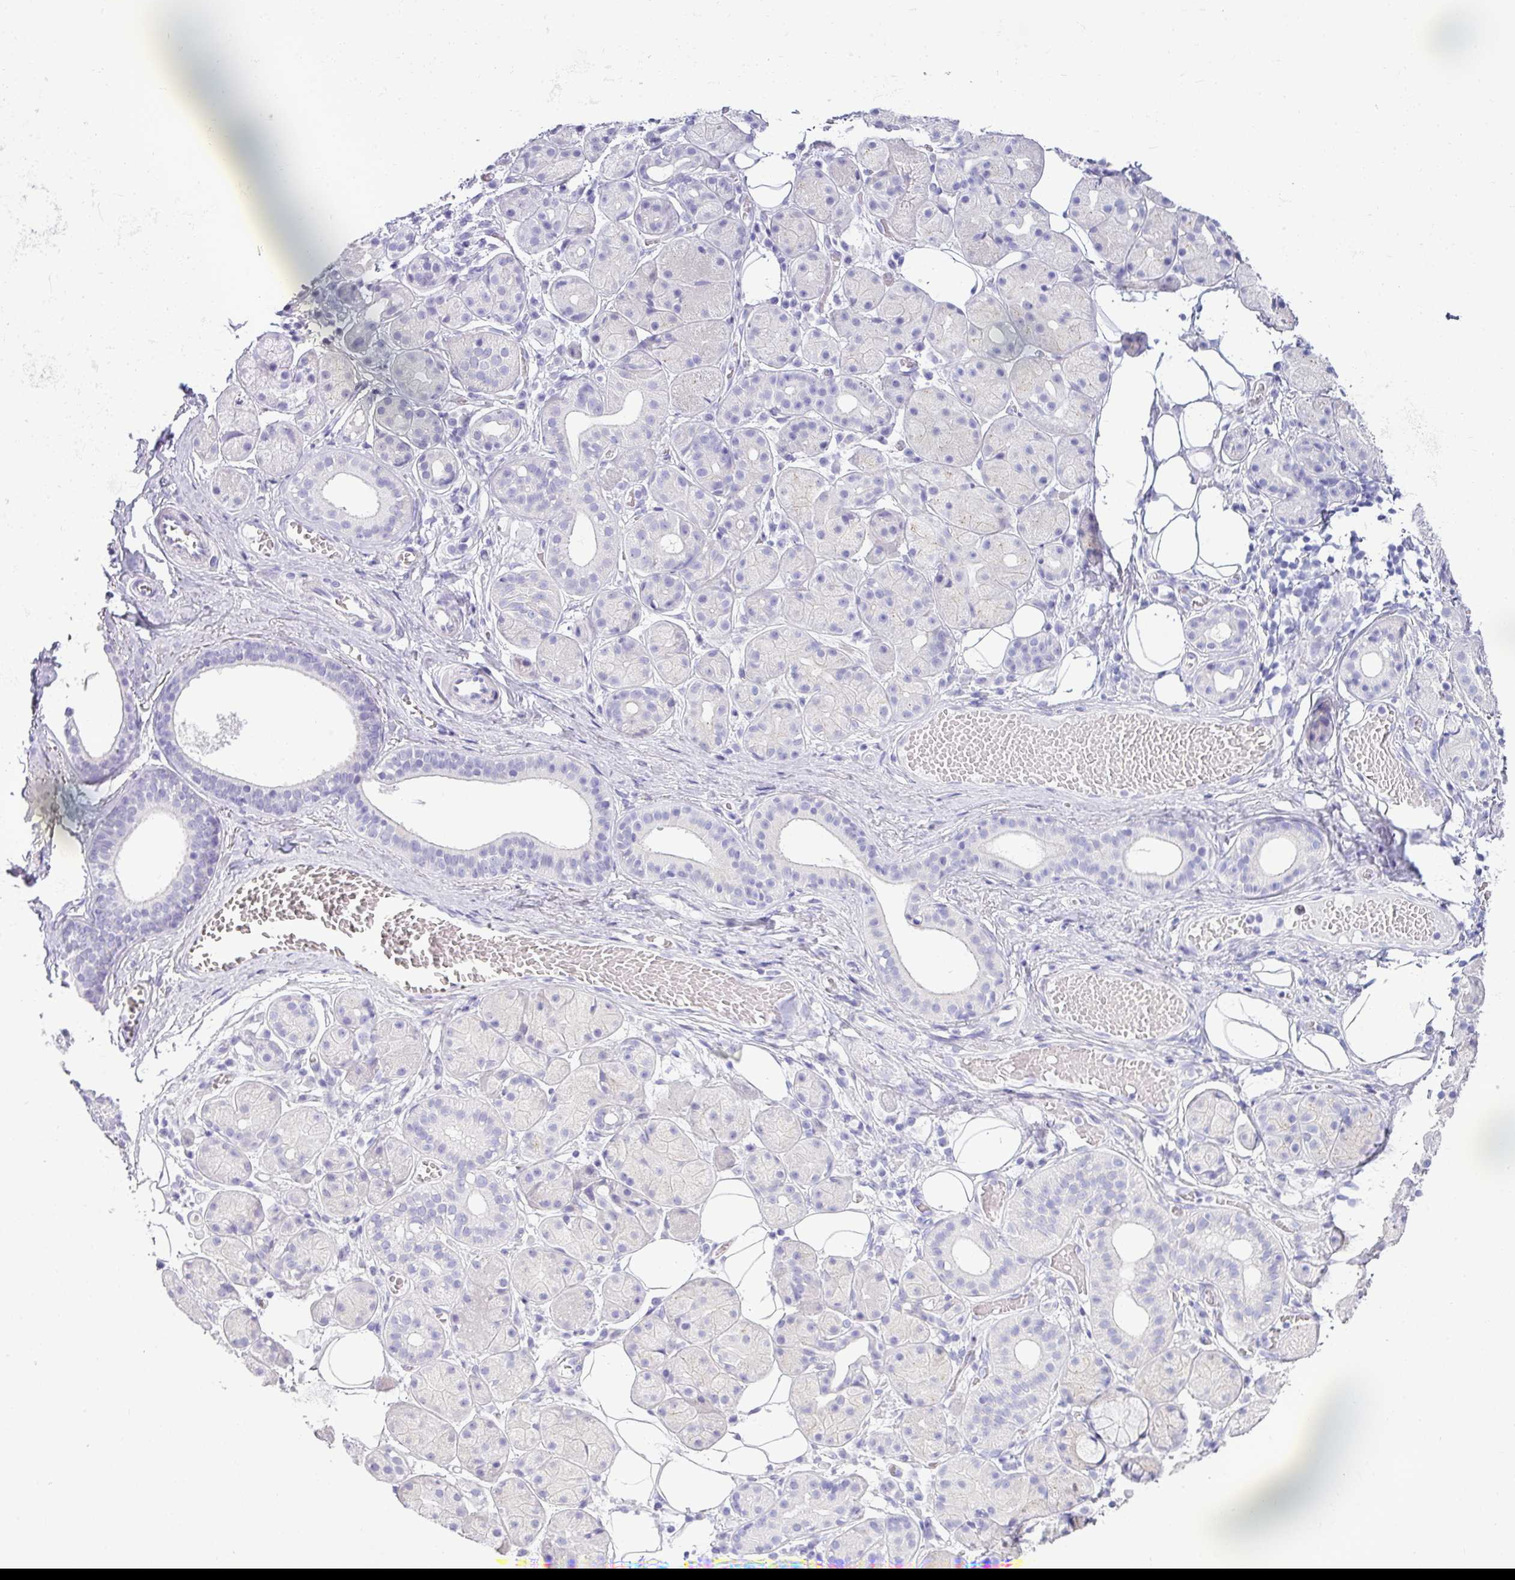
{"staining": {"intensity": "negative", "quantity": "none", "location": "none"}, "tissue": "salivary gland", "cell_type": "Glandular cells", "image_type": "normal", "snomed": [{"axis": "morphology", "description": "Squamous cell carcinoma, NOS"}, {"axis": "topography", "description": "Skin"}, {"axis": "topography", "description": "Head-Neck"}], "caption": "Protein analysis of normal salivary gland shows no significant positivity in glandular cells. (DAB (3,3'-diaminobenzidine) IHC with hematoxylin counter stain).", "gene": "VCX2", "patient": {"sex": "male", "age": 80}}